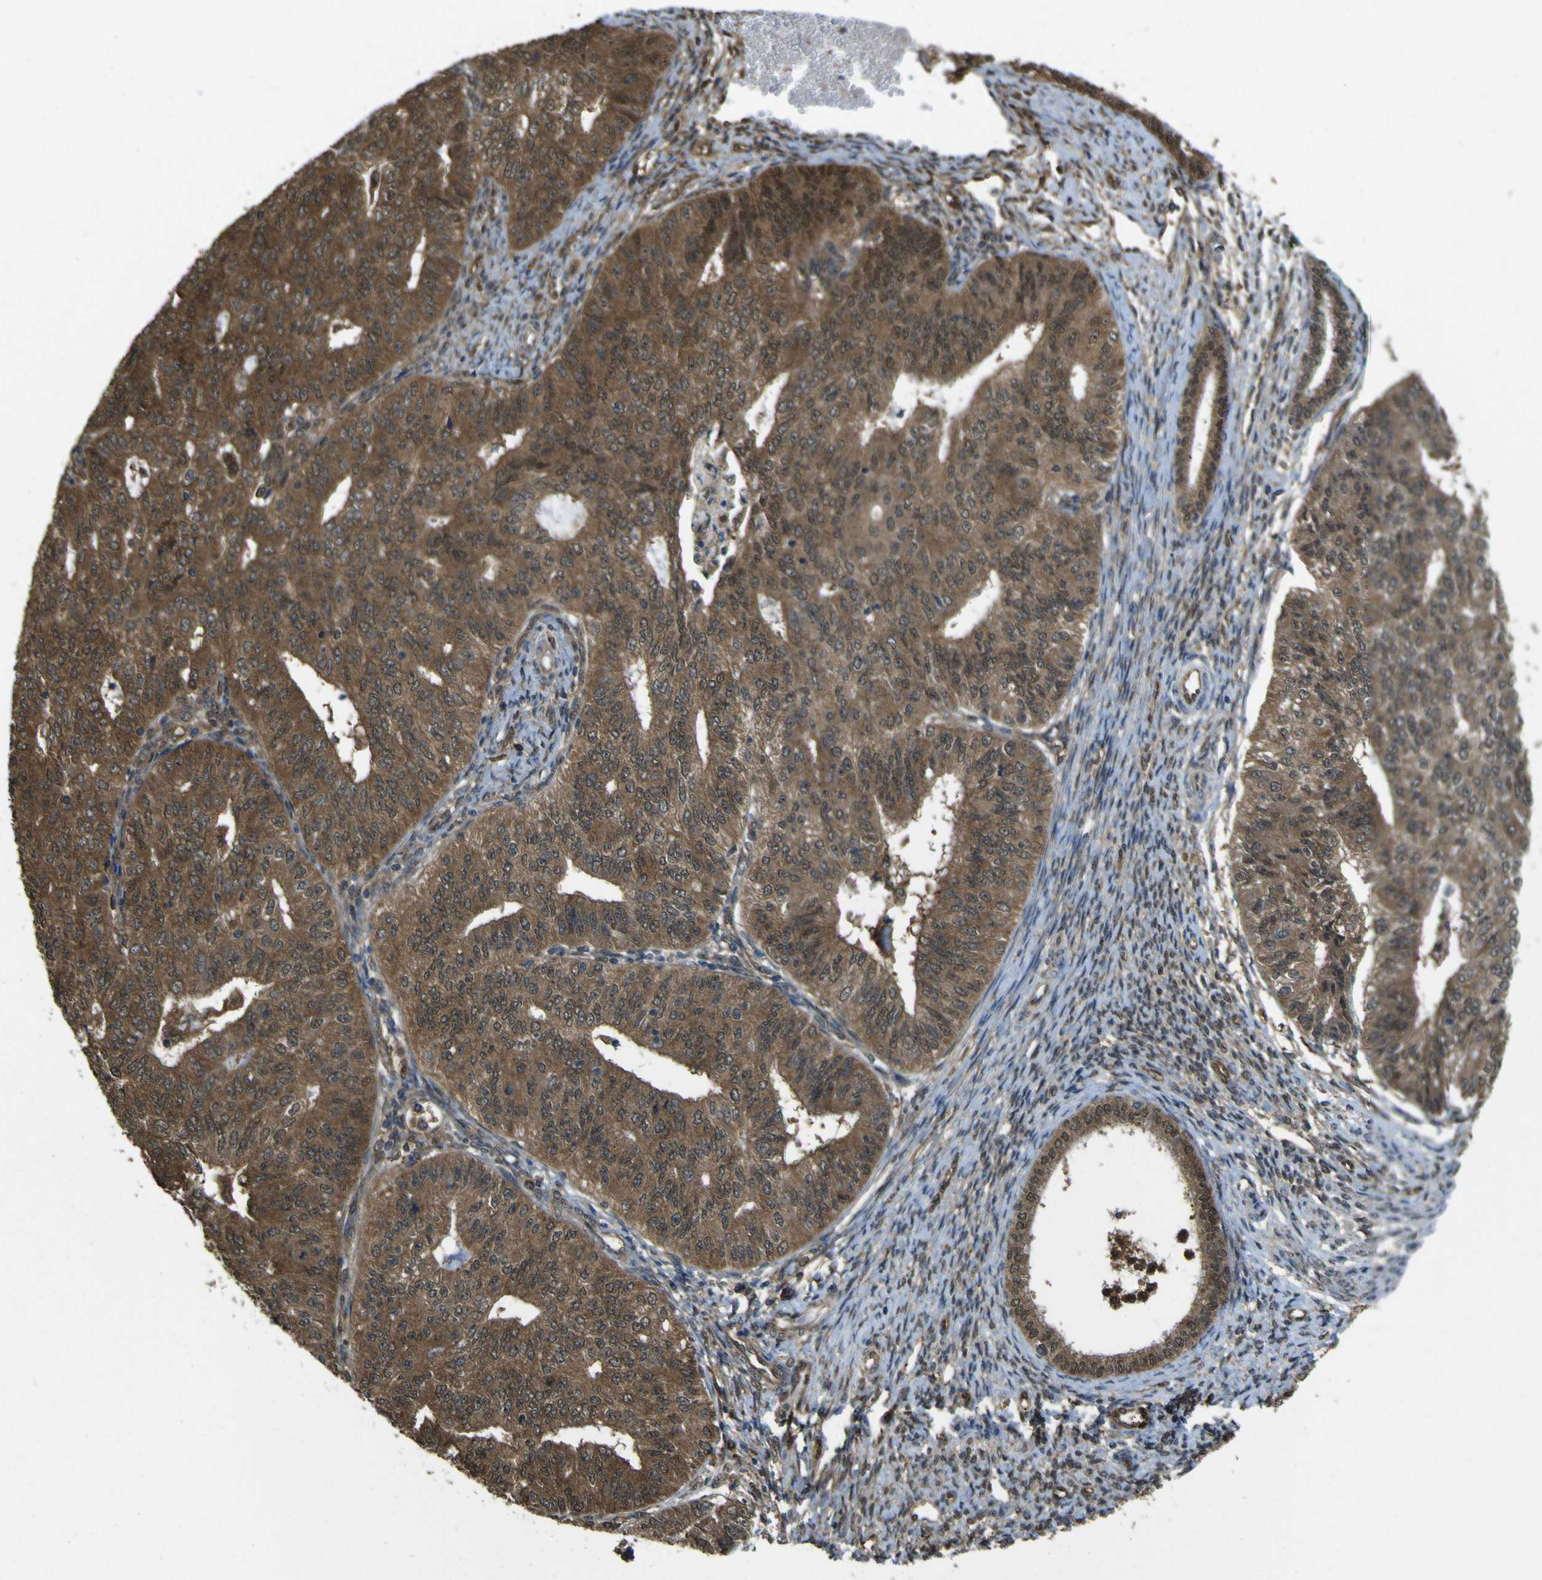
{"staining": {"intensity": "strong", "quantity": ">75%", "location": "cytoplasmic/membranous"}, "tissue": "endometrial cancer", "cell_type": "Tumor cells", "image_type": "cancer", "snomed": [{"axis": "morphology", "description": "Adenocarcinoma, NOS"}, {"axis": "topography", "description": "Endometrium"}], "caption": "Immunohistochemistry micrograph of neoplastic tissue: human endometrial adenocarcinoma stained using immunohistochemistry reveals high levels of strong protein expression localized specifically in the cytoplasmic/membranous of tumor cells, appearing as a cytoplasmic/membranous brown color.", "gene": "YWHAG", "patient": {"sex": "female", "age": 32}}